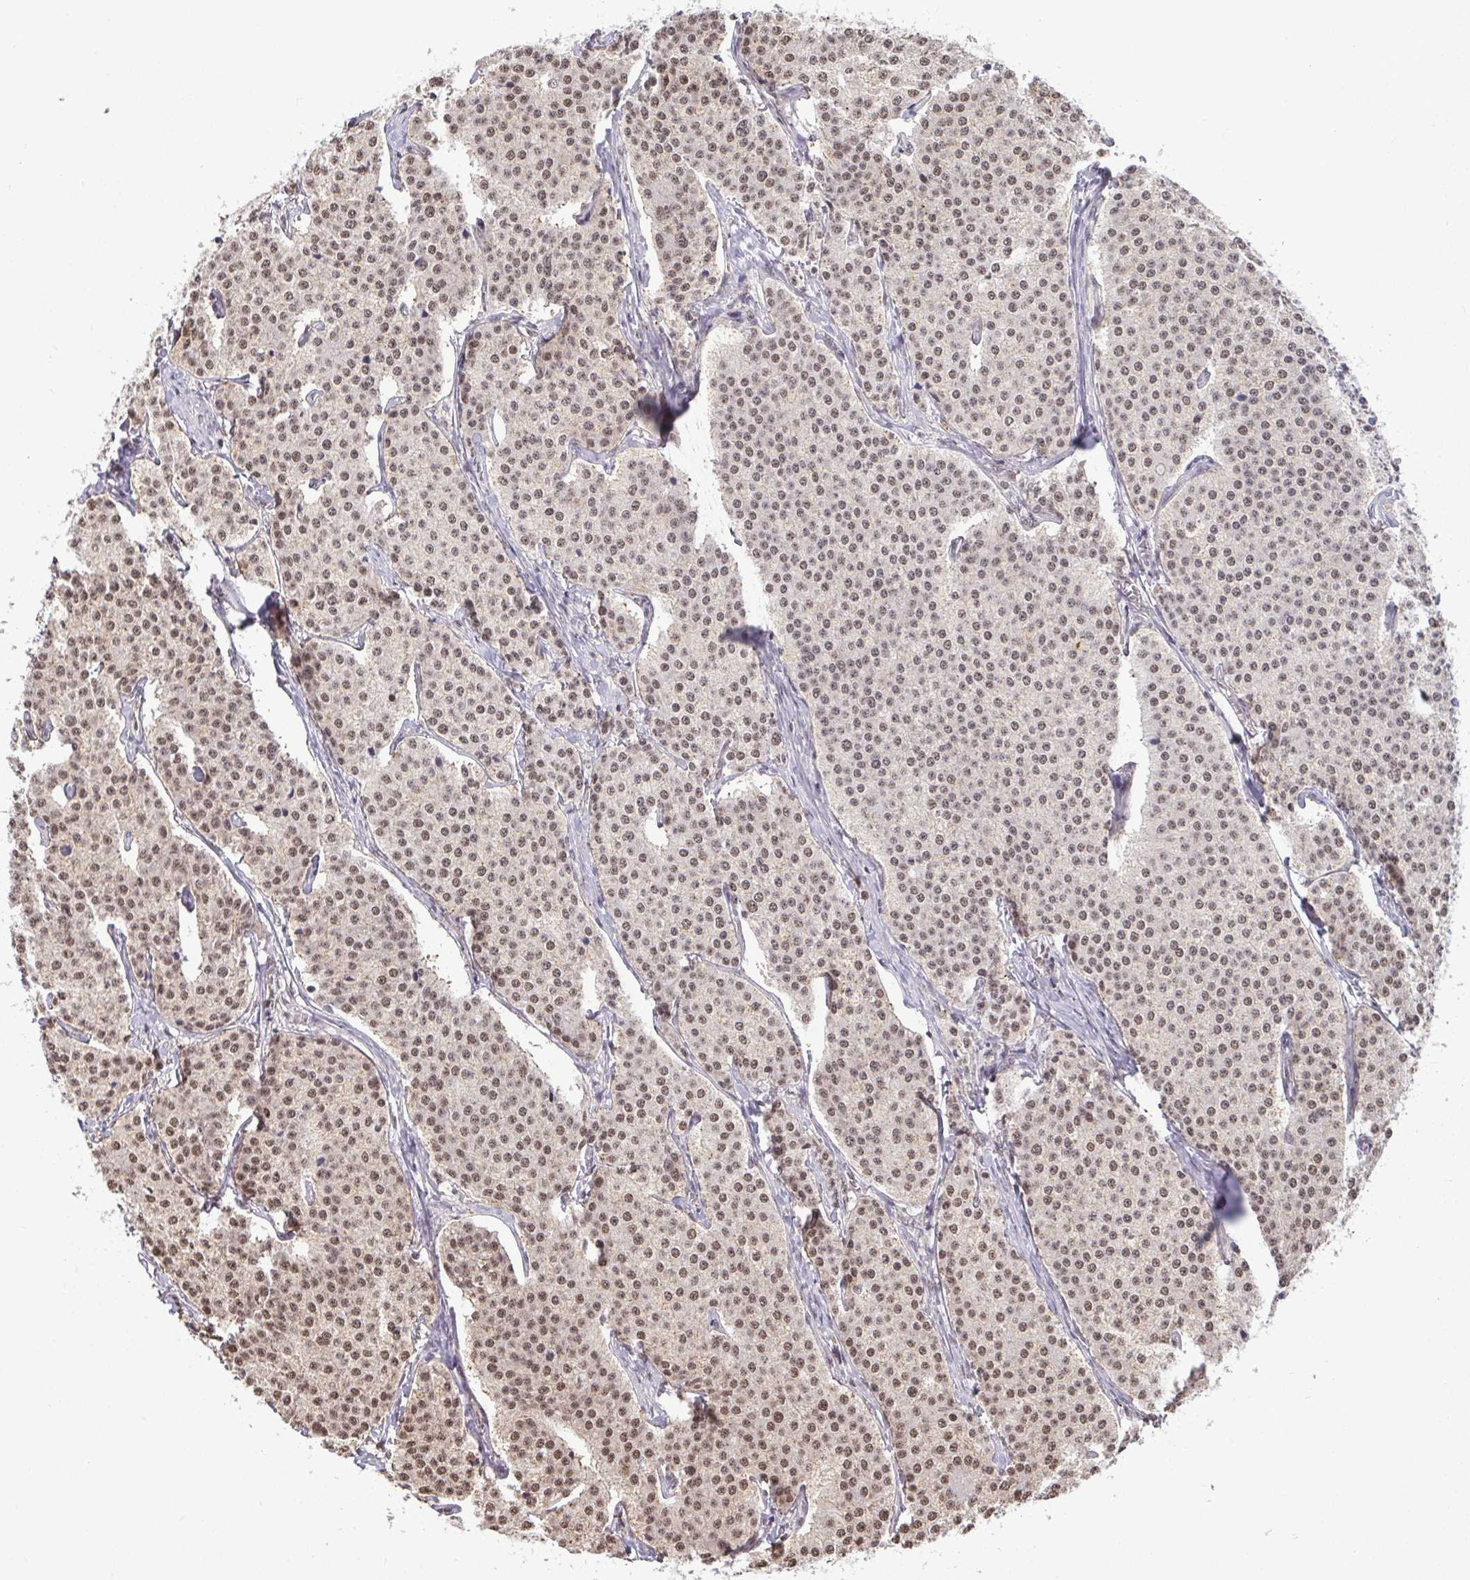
{"staining": {"intensity": "moderate", "quantity": ">75%", "location": "nuclear"}, "tissue": "carcinoid", "cell_type": "Tumor cells", "image_type": "cancer", "snomed": [{"axis": "morphology", "description": "Carcinoid, malignant, NOS"}, {"axis": "topography", "description": "Small intestine"}], "caption": "The image demonstrates staining of carcinoid (malignant), revealing moderate nuclear protein staining (brown color) within tumor cells.", "gene": "PUF60", "patient": {"sex": "female", "age": 64}}